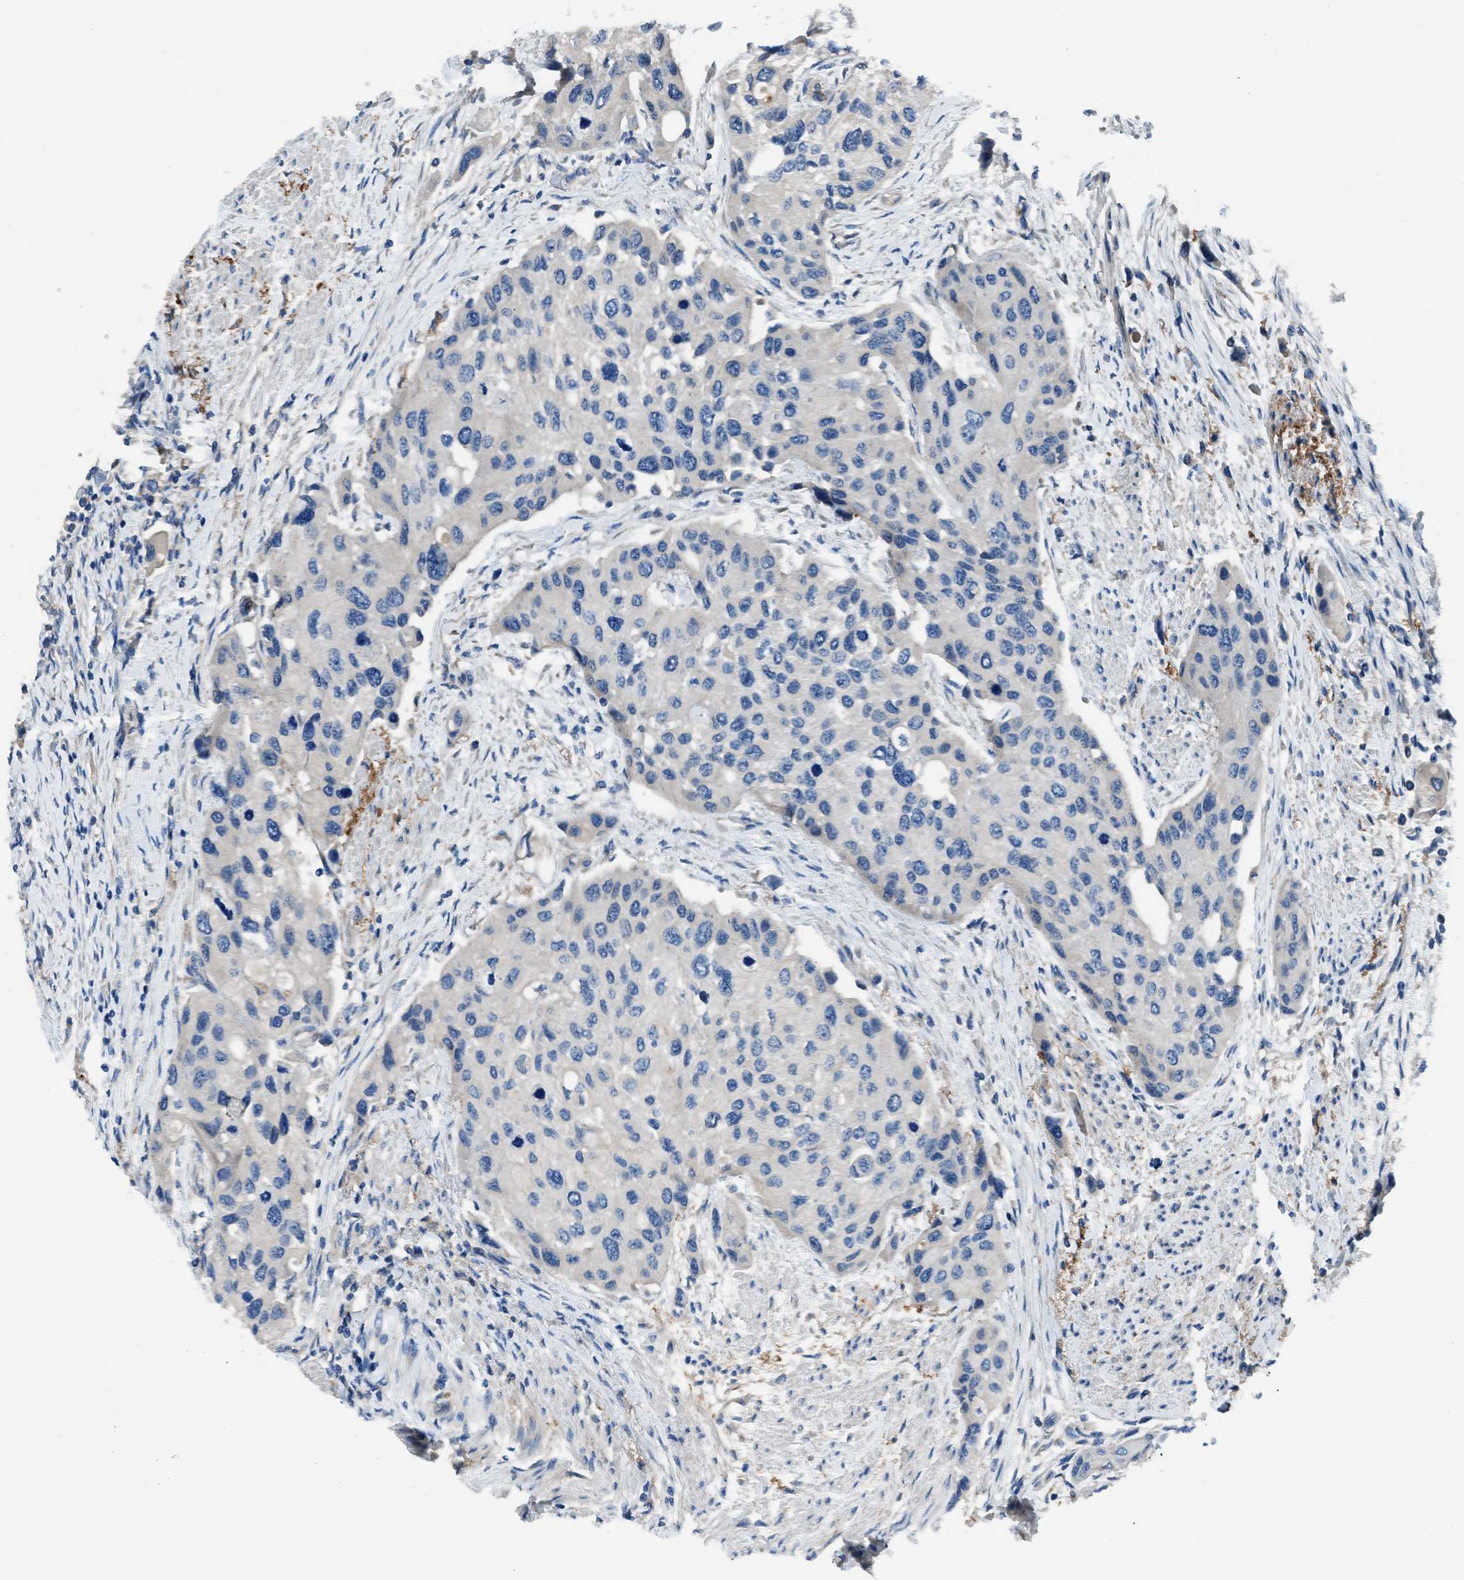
{"staining": {"intensity": "negative", "quantity": "none", "location": "none"}, "tissue": "urothelial cancer", "cell_type": "Tumor cells", "image_type": "cancer", "snomed": [{"axis": "morphology", "description": "Urothelial carcinoma, High grade"}, {"axis": "topography", "description": "Urinary bladder"}], "caption": "A high-resolution micrograph shows immunohistochemistry (IHC) staining of urothelial cancer, which reveals no significant expression in tumor cells. (Immunohistochemistry, brightfield microscopy, high magnification).", "gene": "SLC38A6", "patient": {"sex": "female", "age": 56}}